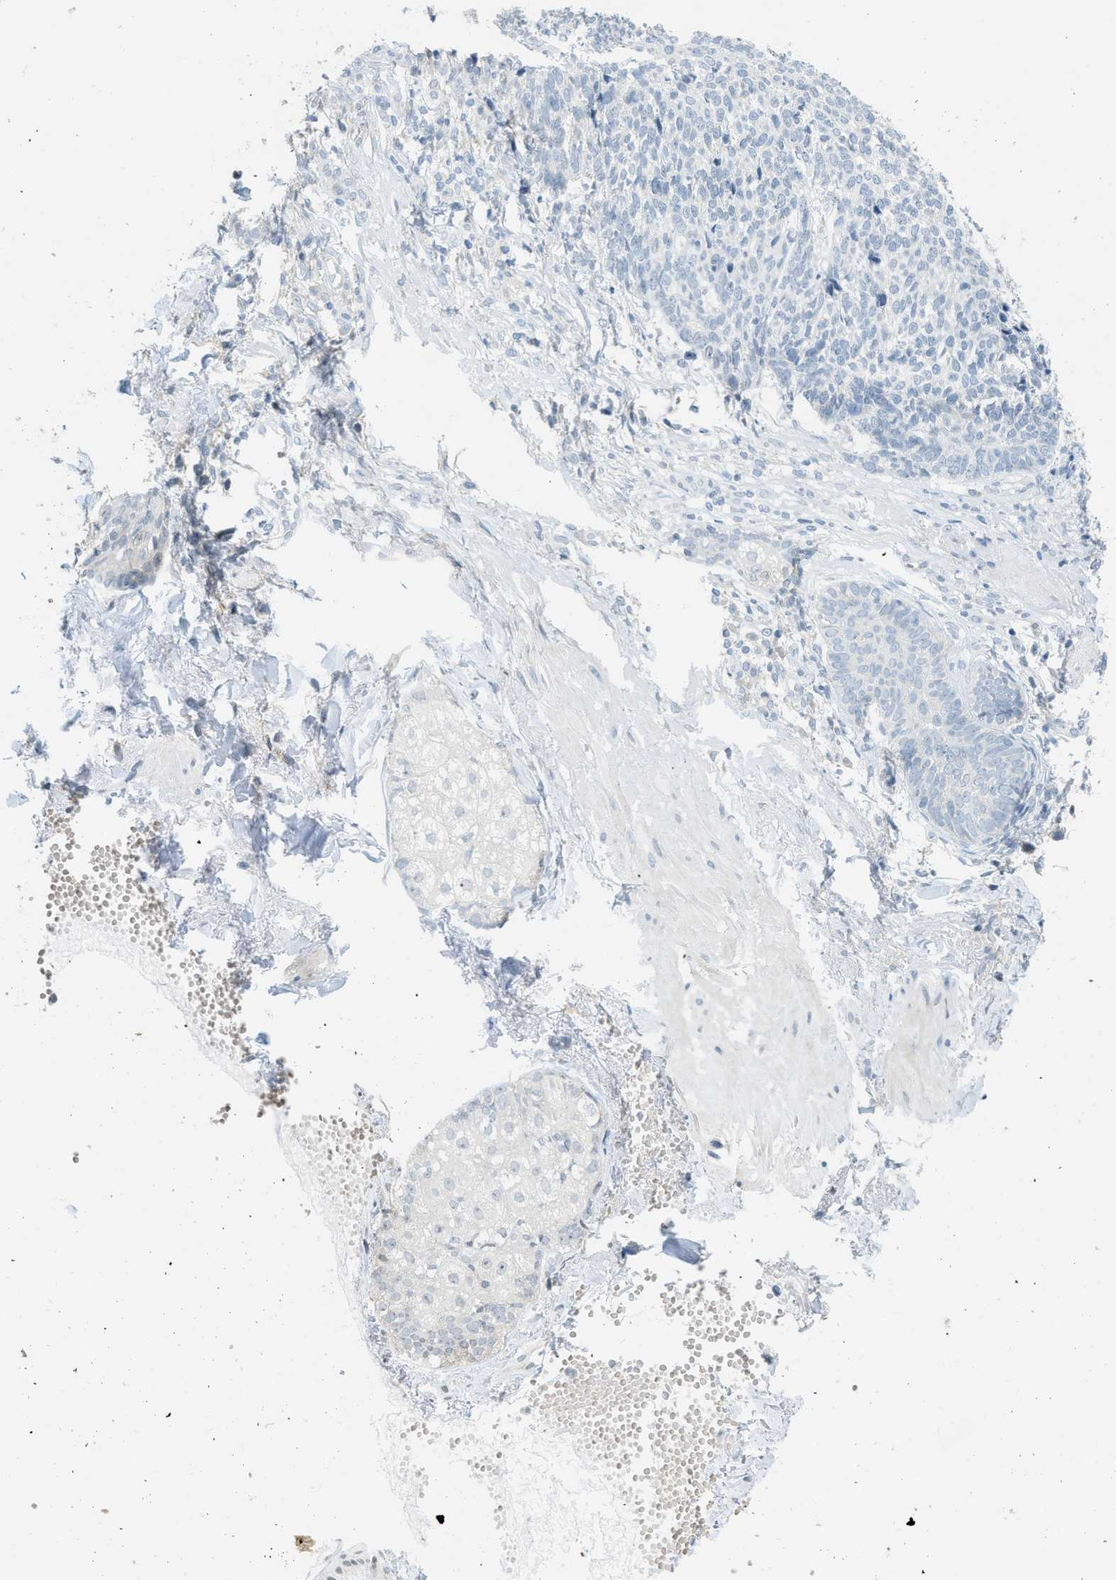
{"staining": {"intensity": "negative", "quantity": "none", "location": "none"}, "tissue": "skin cancer", "cell_type": "Tumor cells", "image_type": "cancer", "snomed": [{"axis": "morphology", "description": "Basal cell carcinoma"}, {"axis": "topography", "description": "Skin"}], "caption": "This micrograph is of skin cancer stained with immunohistochemistry to label a protein in brown with the nuclei are counter-stained blue. There is no positivity in tumor cells.", "gene": "TXNDC2", "patient": {"sex": "male", "age": 84}}